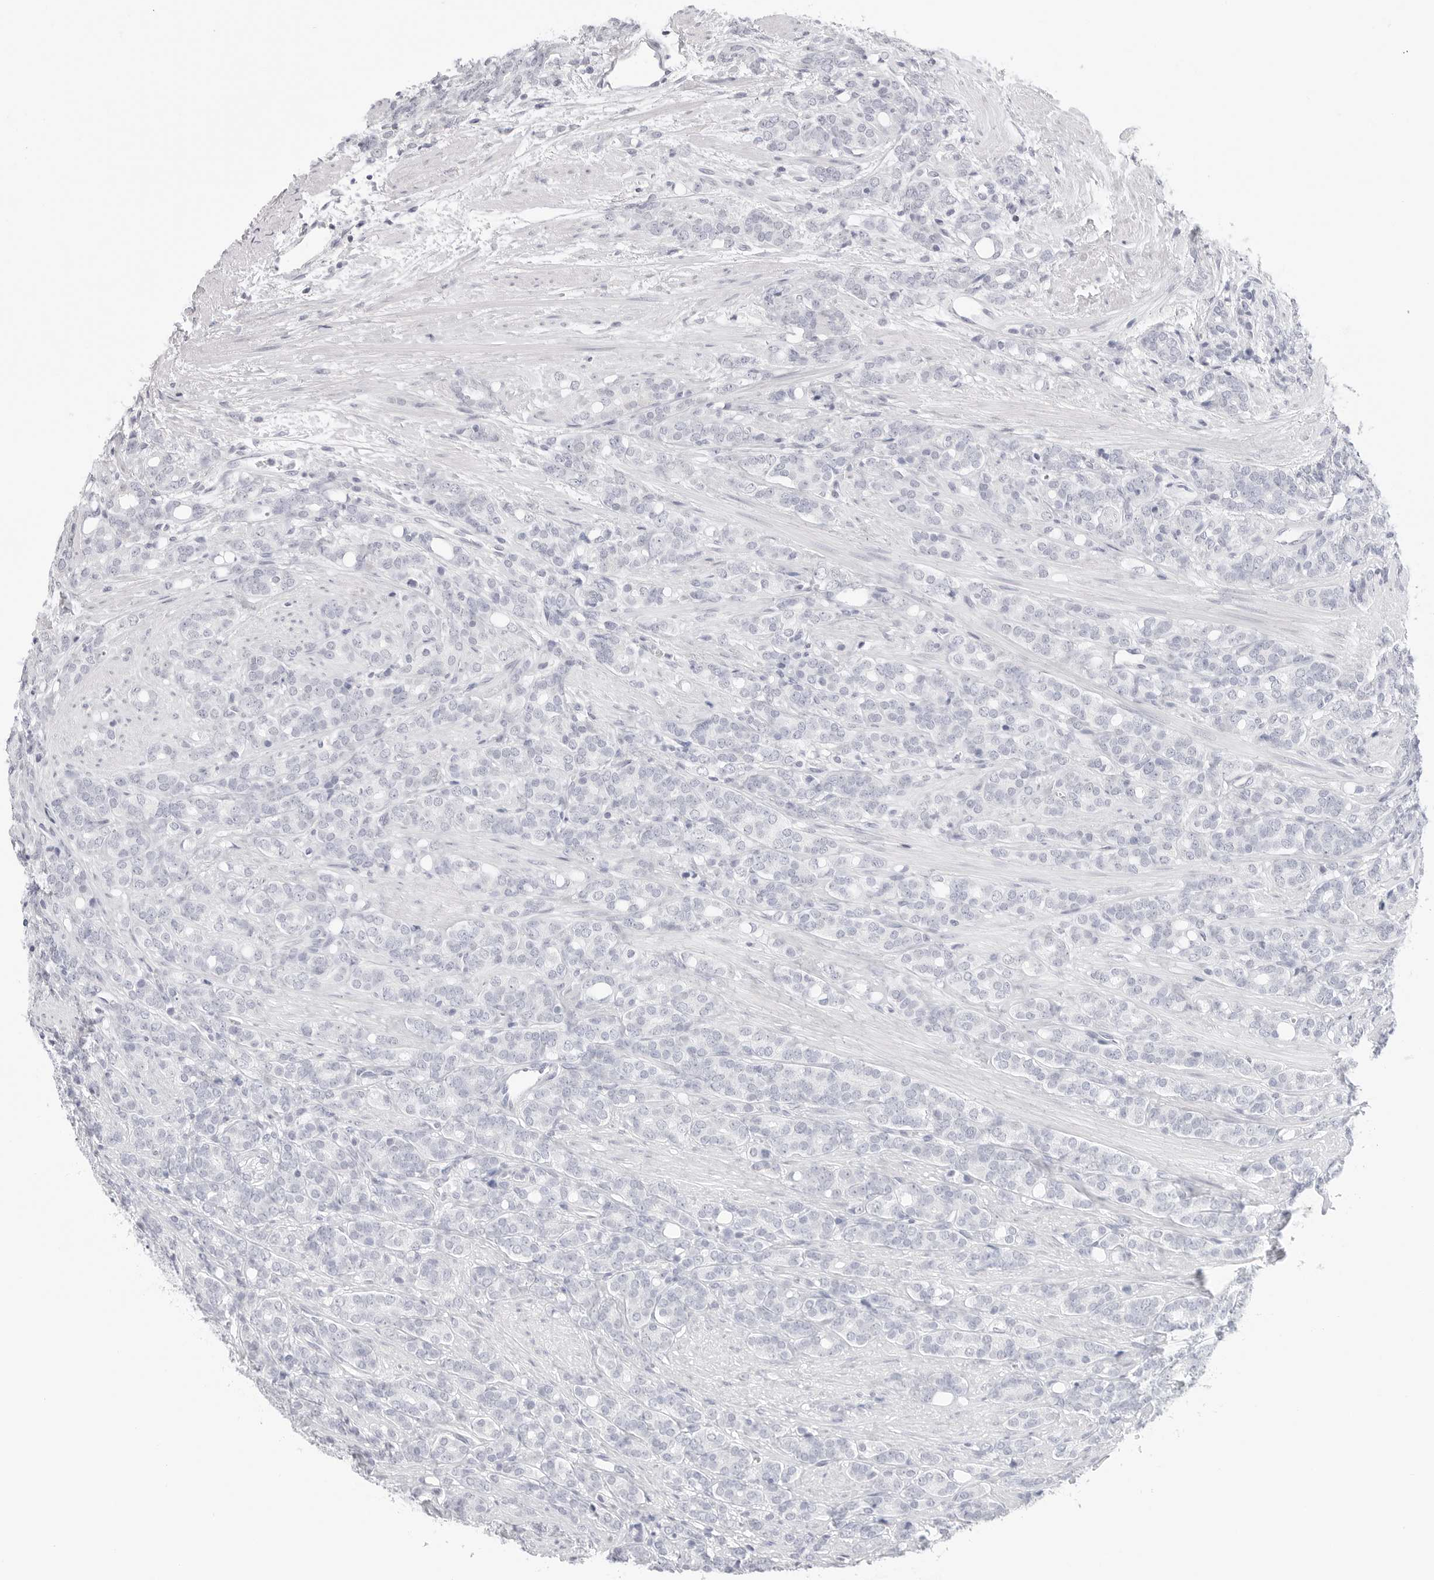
{"staining": {"intensity": "negative", "quantity": "none", "location": "none"}, "tissue": "prostate cancer", "cell_type": "Tumor cells", "image_type": "cancer", "snomed": [{"axis": "morphology", "description": "Adenocarcinoma, High grade"}, {"axis": "topography", "description": "Prostate"}], "caption": "This is an immunohistochemistry (IHC) histopathology image of adenocarcinoma (high-grade) (prostate). There is no expression in tumor cells.", "gene": "HMGCS2", "patient": {"sex": "male", "age": 62}}